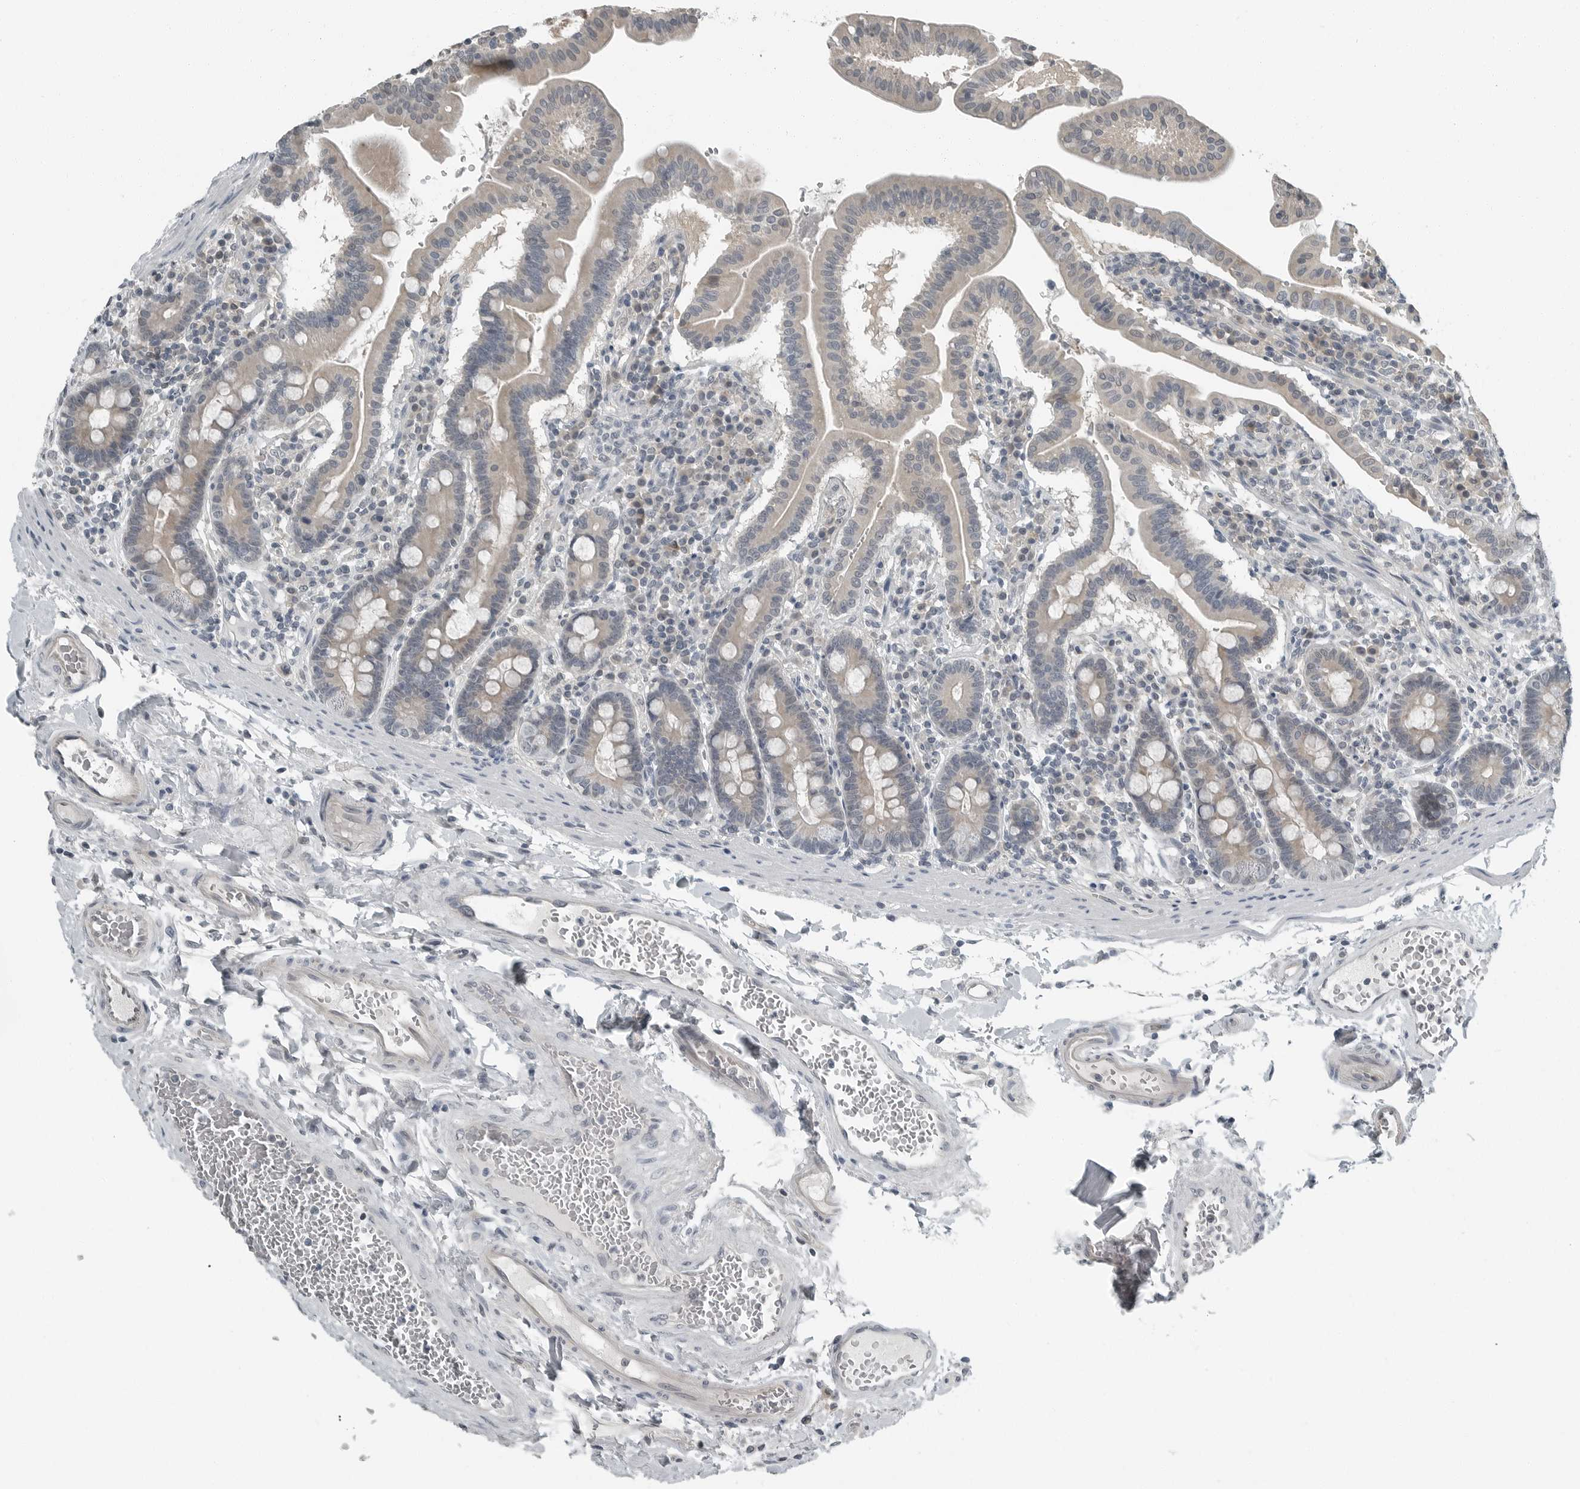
{"staining": {"intensity": "weak", "quantity": ">75%", "location": "cytoplasmic/membranous"}, "tissue": "duodenum", "cell_type": "Glandular cells", "image_type": "normal", "snomed": [{"axis": "morphology", "description": "Normal tissue, NOS"}, {"axis": "morphology", "description": "Adenocarcinoma, NOS"}, {"axis": "topography", "description": "Pancreas"}, {"axis": "topography", "description": "Duodenum"}], "caption": "Protein staining of benign duodenum demonstrates weak cytoplasmic/membranous expression in approximately >75% of glandular cells.", "gene": "ENSG00000286112", "patient": {"sex": "male", "age": 50}}